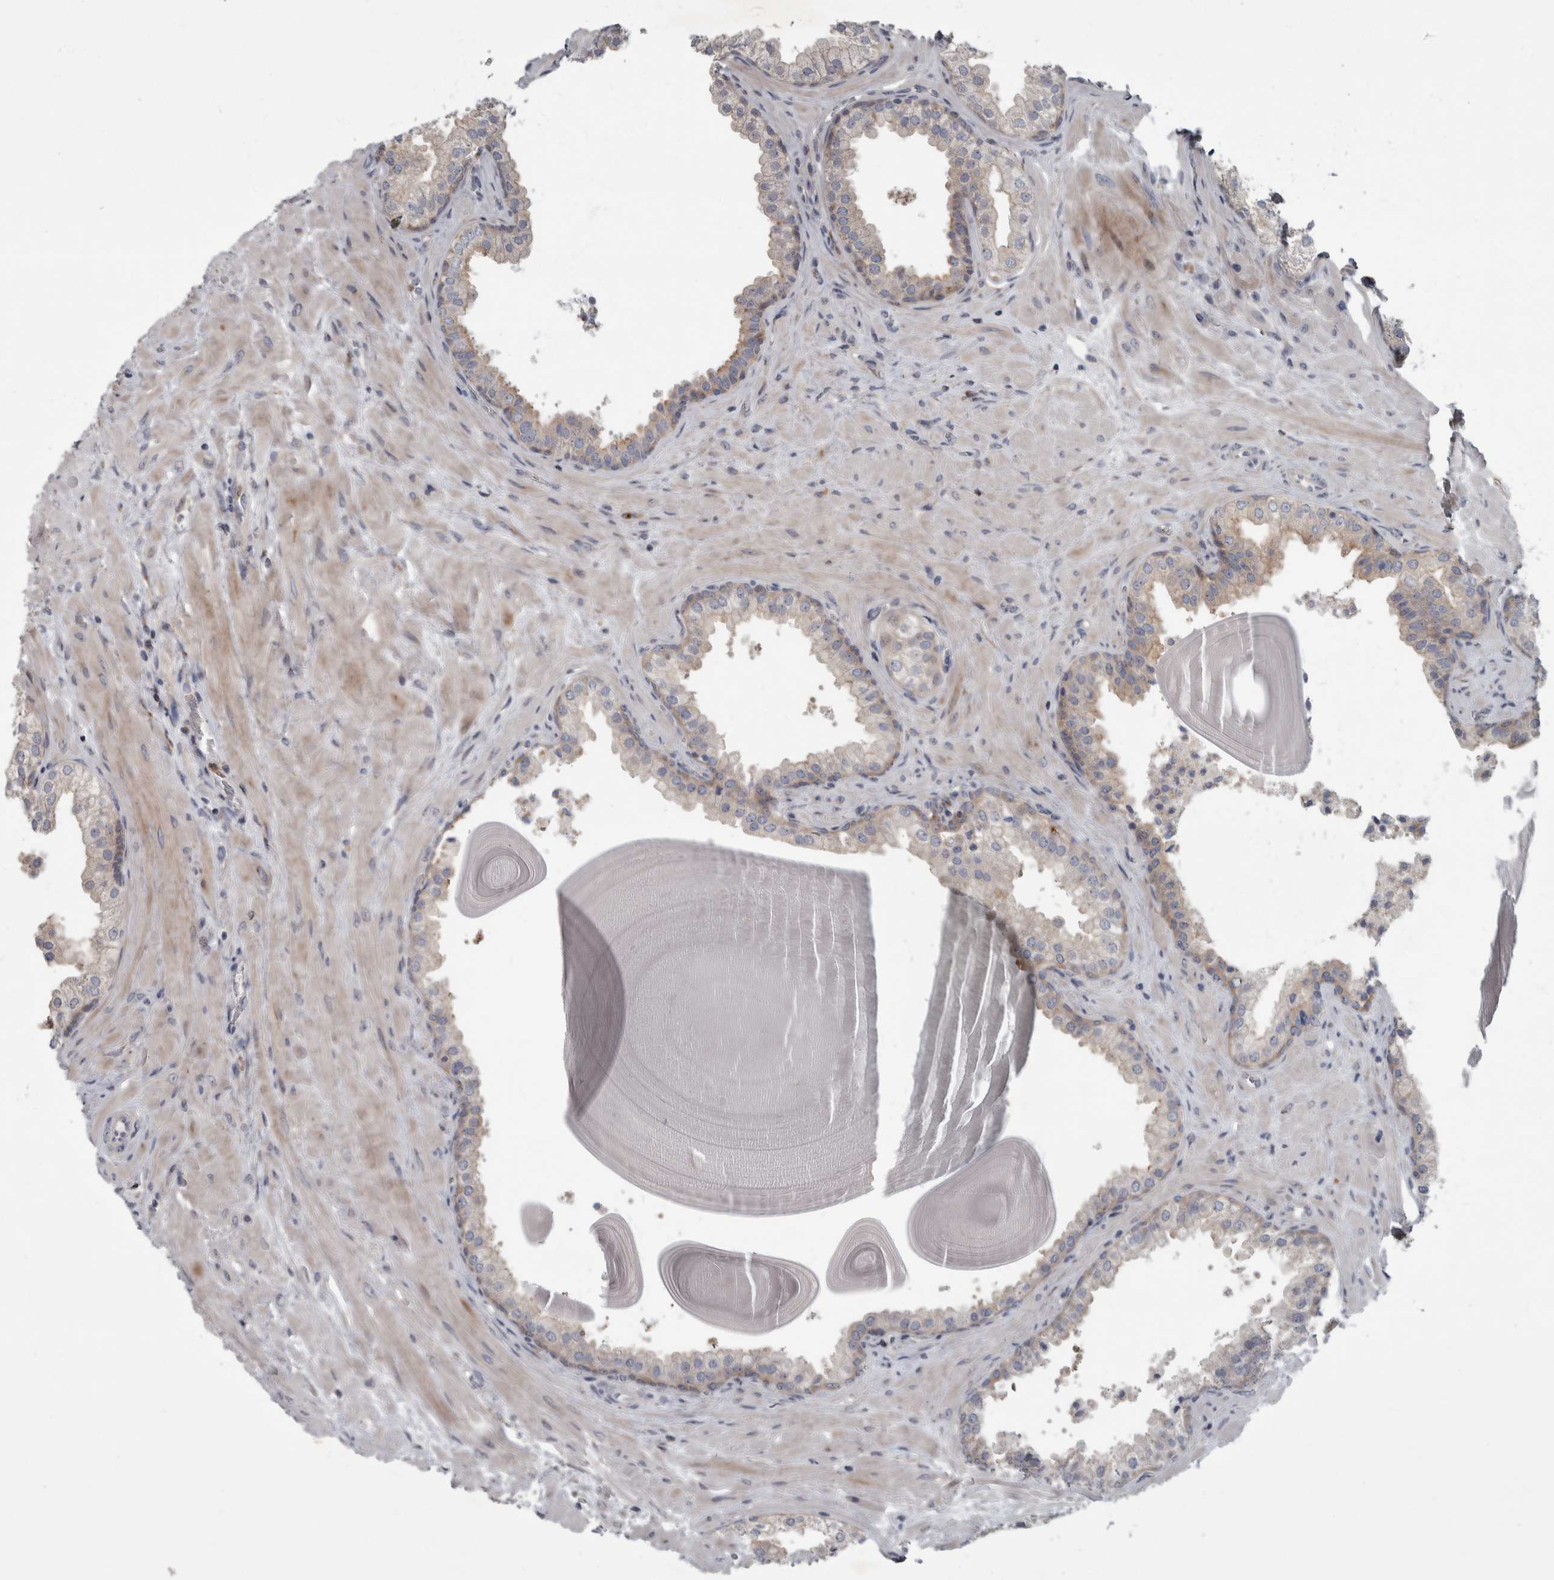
{"staining": {"intensity": "weak", "quantity": "<25%", "location": "cytoplasmic/membranous"}, "tissue": "prostate", "cell_type": "Glandular cells", "image_type": "normal", "snomed": [{"axis": "morphology", "description": "Normal tissue, NOS"}, {"axis": "topography", "description": "Prostate"}], "caption": "This is an IHC image of normal human prostate. There is no positivity in glandular cells.", "gene": "CDC42BPG", "patient": {"sex": "male", "age": 48}}